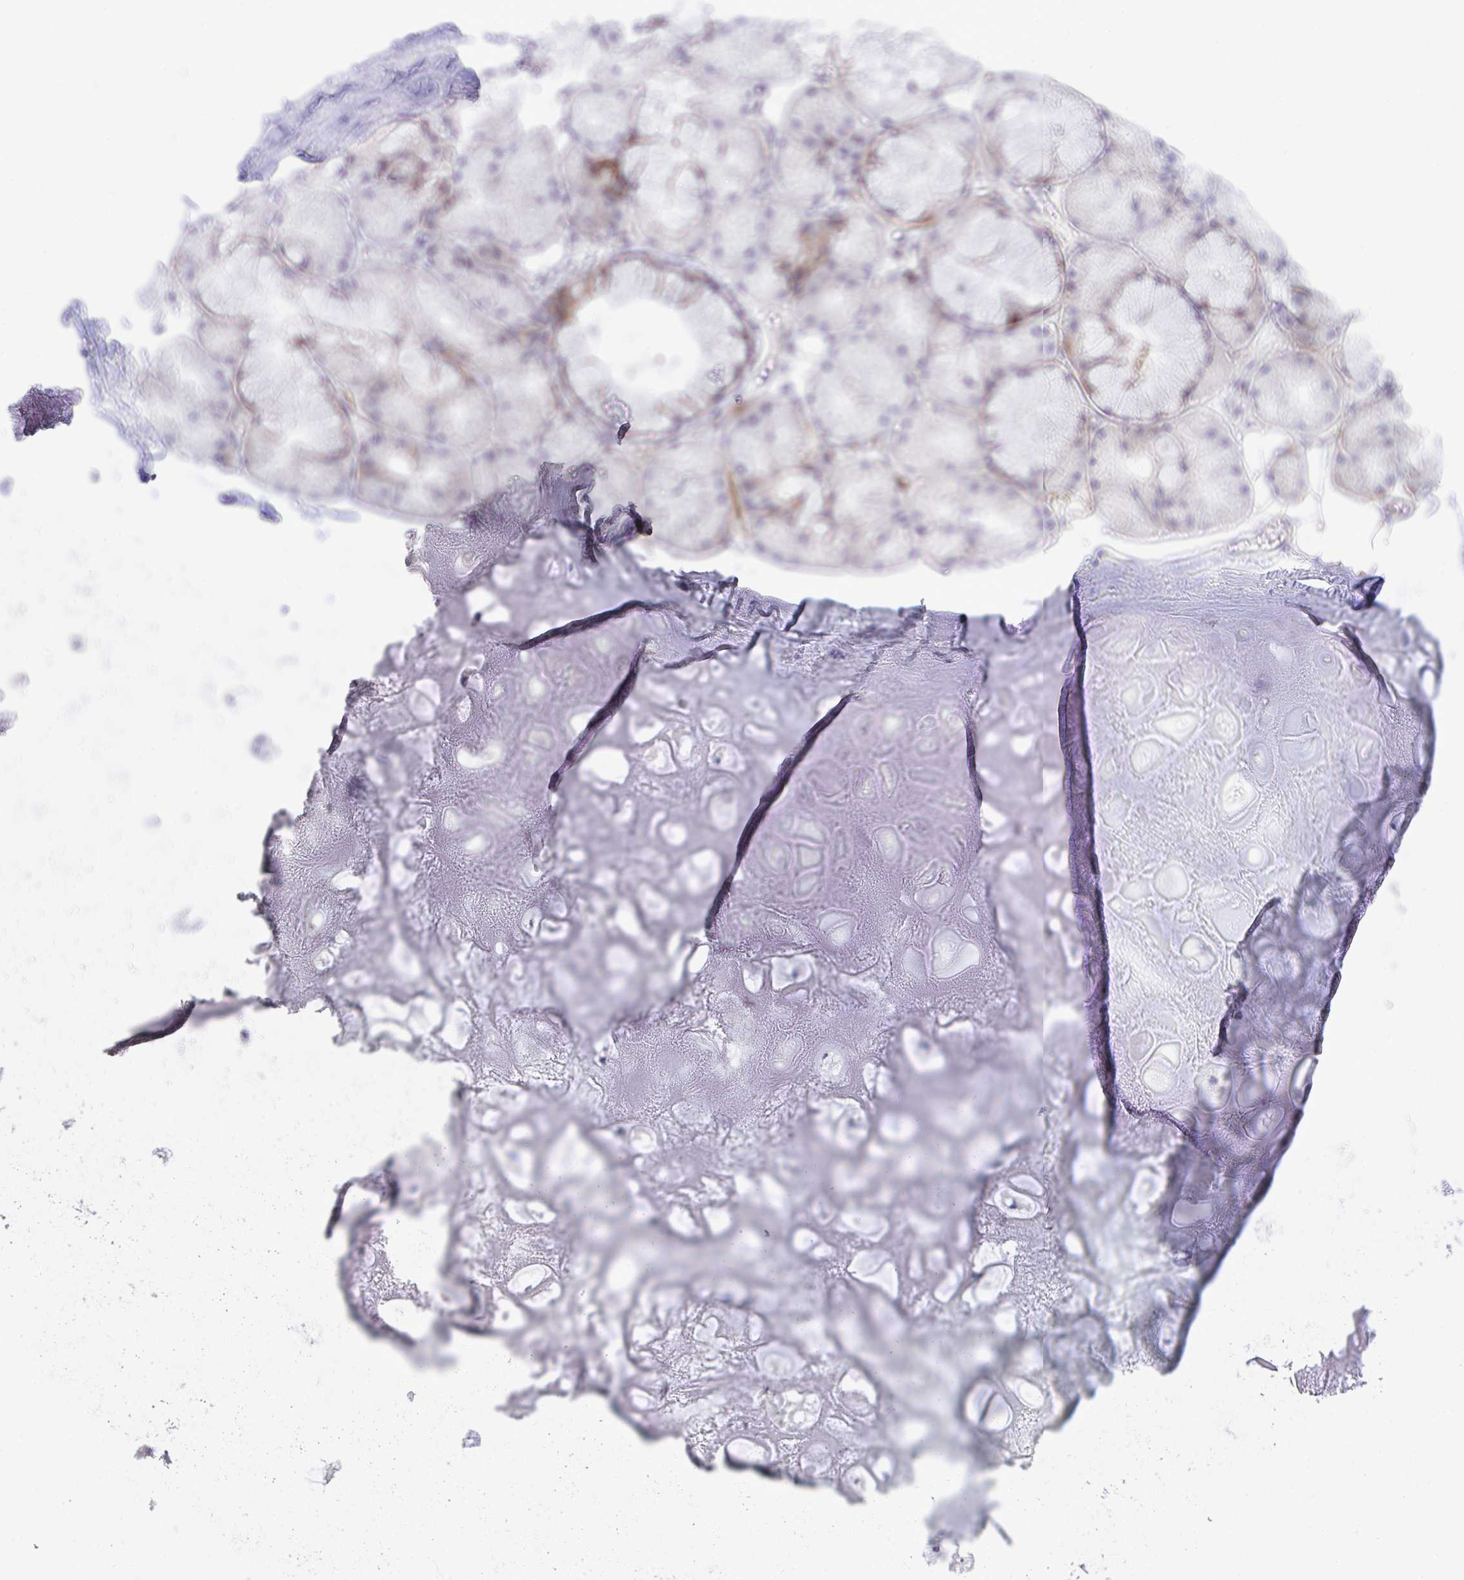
{"staining": {"intensity": "negative", "quantity": "none", "location": "none"}, "tissue": "adipose tissue", "cell_type": "Adipocytes", "image_type": "normal", "snomed": [{"axis": "morphology", "description": "Normal tissue, NOS"}, {"axis": "topography", "description": "Lymph node"}, {"axis": "topography", "description": "Cartilage tissue"}, {"axis": "topography", "description": "Nasopharynx"}], "caption": "A high-resolution image shows IHC staining of benign adipose tissue, which exhibits no significant positivity in adipocytes.", "gene": "MED9", "patient": {"sex": "male", "age": 63}}